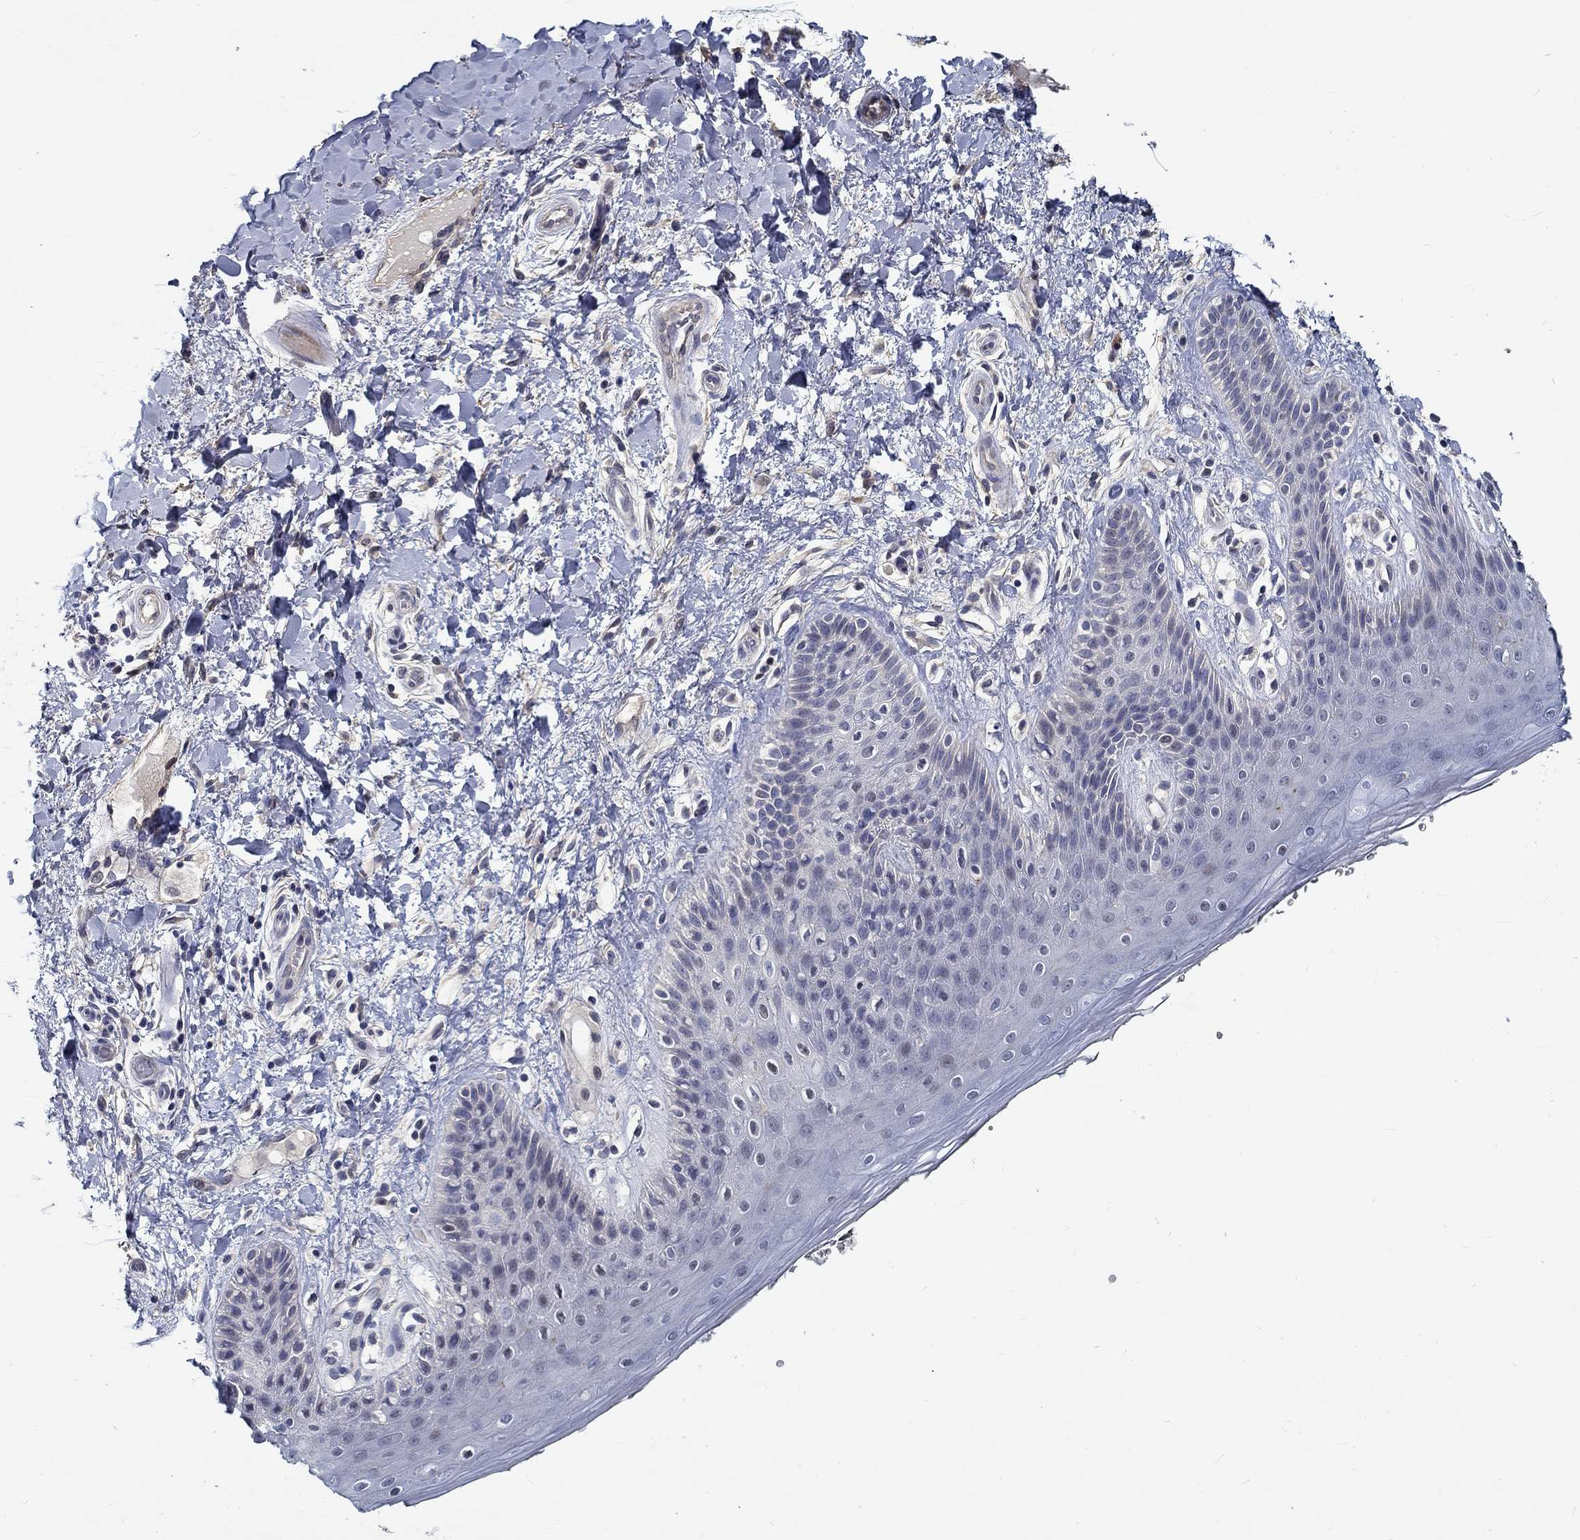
{"staining": {"intensity": "negative", "quantity": "none", "location": "none"}, "tissue": "skin", "cell_type": "Epidermal cells", "image_type": "normal", "snomed": [{"axis": "morphology", "description": "Normal tissue, NOS"}, {"axis": "topography", "description": "Anal"}], "caption": "This is an IHC image of benign skin. There is no staining in epidermal cells.", "gene": "MYBPC1", "patient": {"sex": "male", "age": 36}}